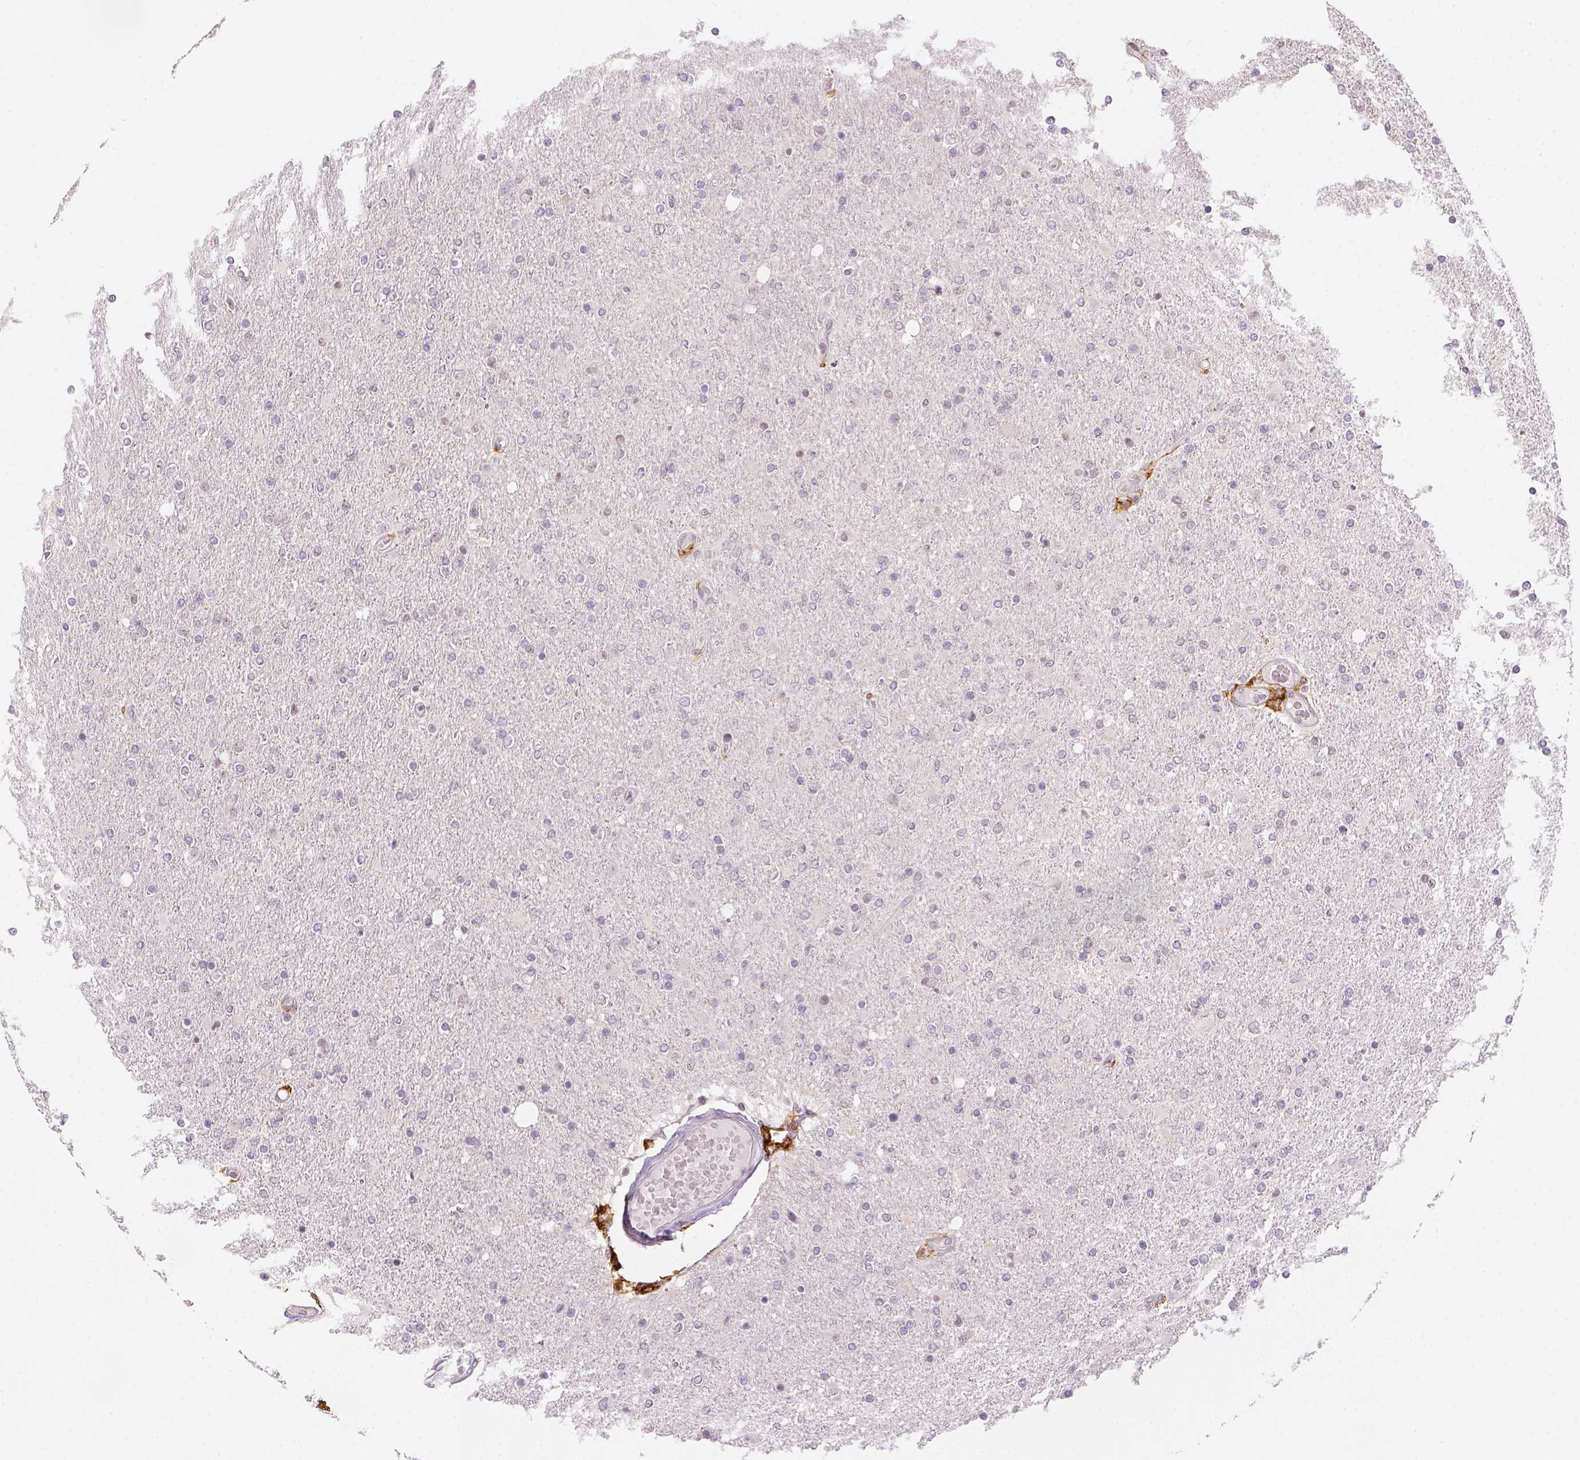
{"staining": {"intensity": "negative", "quantity": "none", "location": "none"}, "tissue": "glioma", "cell_type": "Tumor cells", "image_type": "cancer", "snomed": [{"axis": "morphology", "description": "Glioma, malignant, High grade"}, {"axis": "topography", "description": "Cerebral cortex"}], "caption": "Immunohistochemical staining of malignant glioma (high-grade) reveals no significant expression in tumor cells.", "gene": "CD14", "patient": {"sex": "male", "age": 70}}